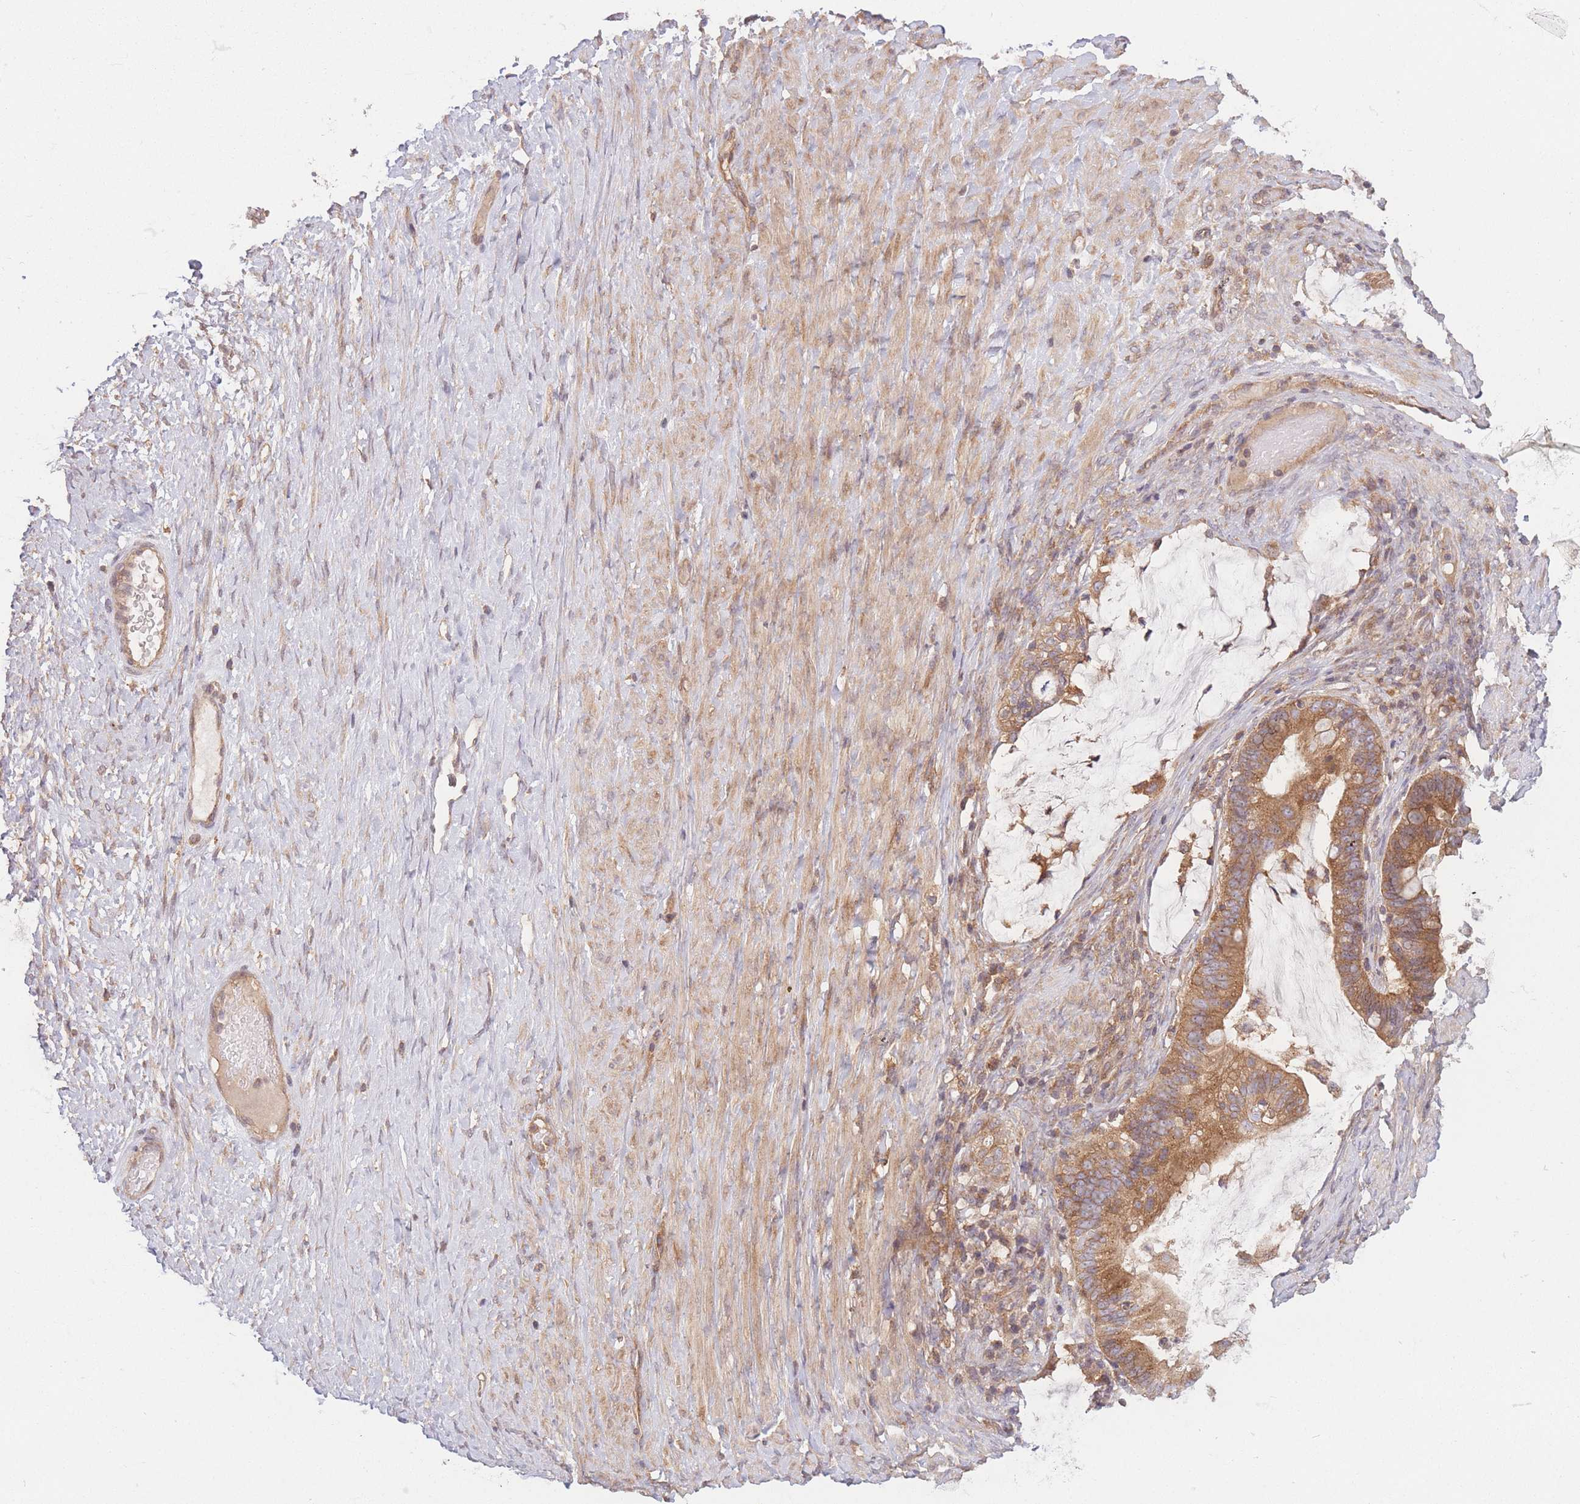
{"staining": {"intensity": "moderate", "quantity": ">75%", "location": "cytoplasmic/membranous"}, "tissue": "ovarian cancer", "cell_type": "Tumor cells", "image_type": "cancer", "snomed": [{"axis": "morphology", "description": "Cystadenocarcinoma, mucinous, NOS"}, {"axis": "topography", "description": "Ovary"}], "caption": "Tumor cells exhibit moderate cytoplasmic/membranous expression in about >75% of cells in ovarian cancer. (brown staining indicates protein expression, while blue staining denotes nuclei).", "gene": "WASHC2A", "patient": {"sex": "female", "age": 61}}